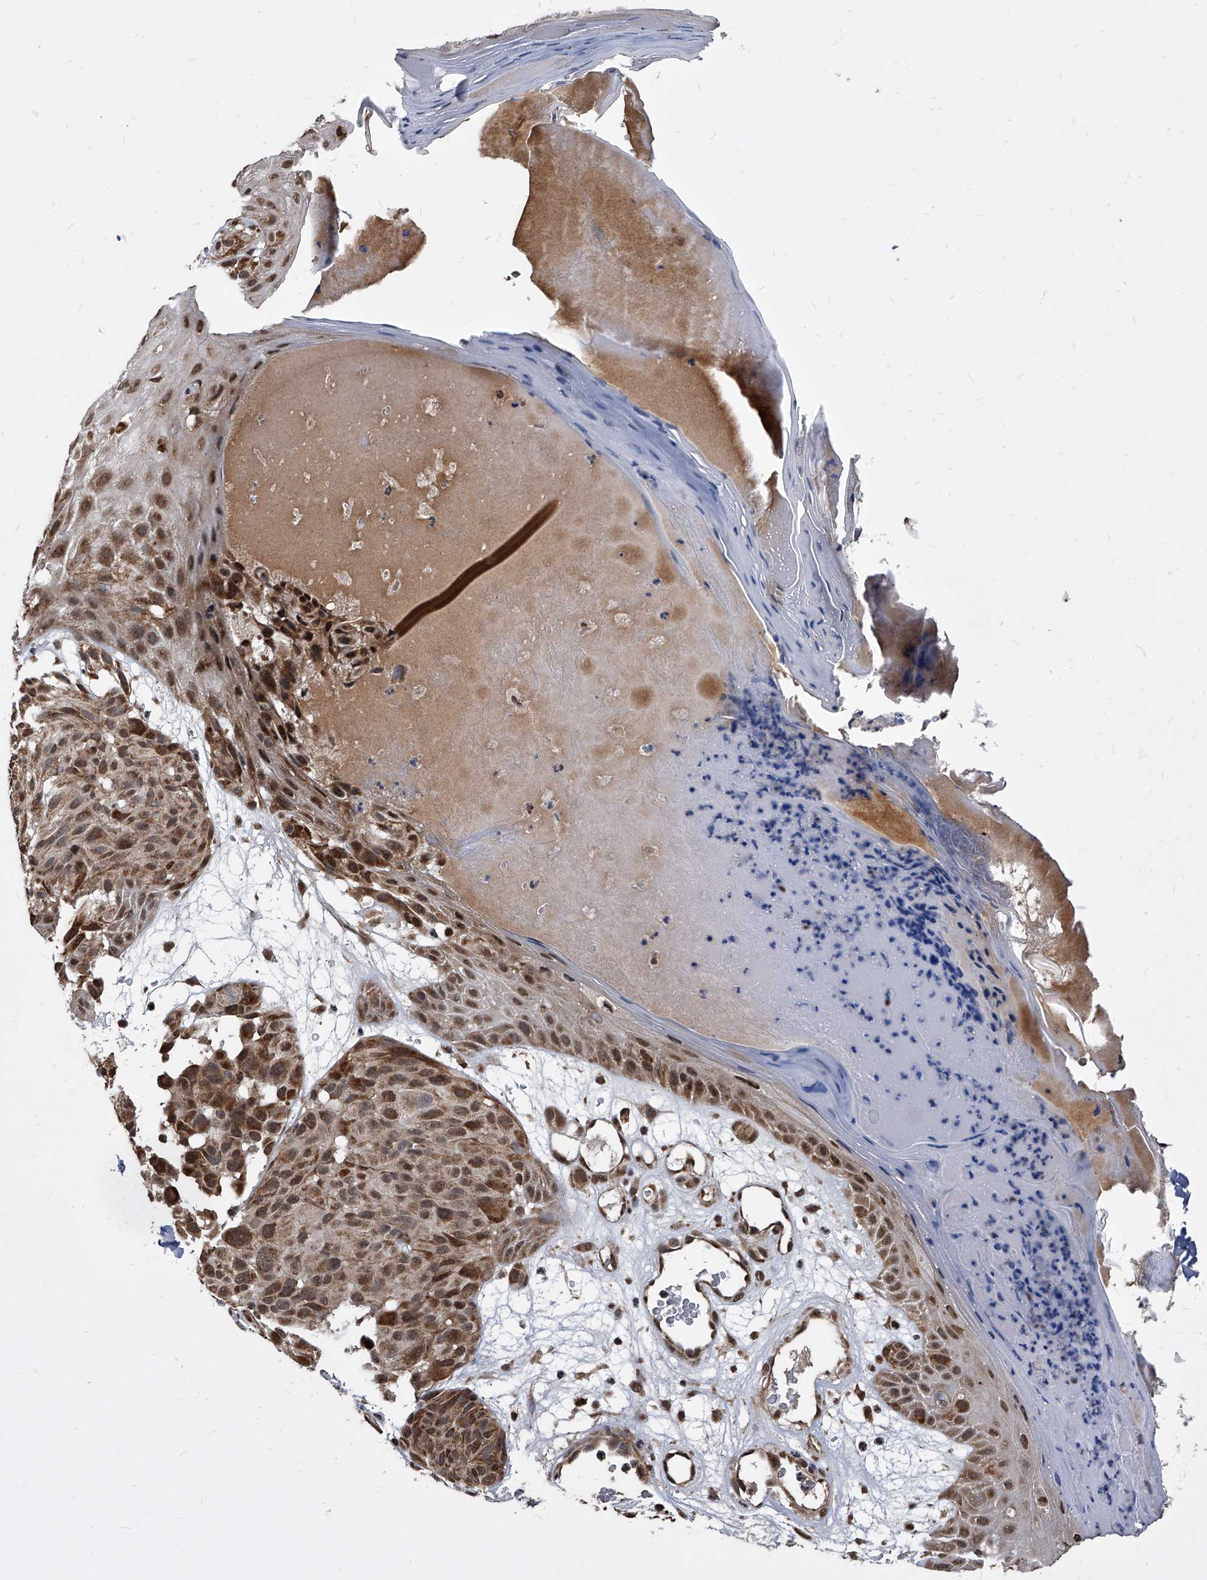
{"staining": {"intensity": "moderate", "quantity": ">75%", "location": "cytoplasmic/membranous,nuclear"}, "tissue": "melanoma", "cell_type": "Tumor cells", "image_type": "cancer", "snomed": [{"axis": "morphology", "description": "Malignant melanoma, NOS"}, {"axis": "topography", "description": "Skin"}], "caption": "A brown stain highlights moderate cytoplasmic/membranous and nuclear expression of a protein in human melanoma tumor cells. Using DAB (3,3'-diaminobenzidine) (brown) and hematoxylin (blue) stains, captured at high magnification using brightfield microscopy.", "gene": "DUSP22", "patient": {"sex": "male", "age": 83}}